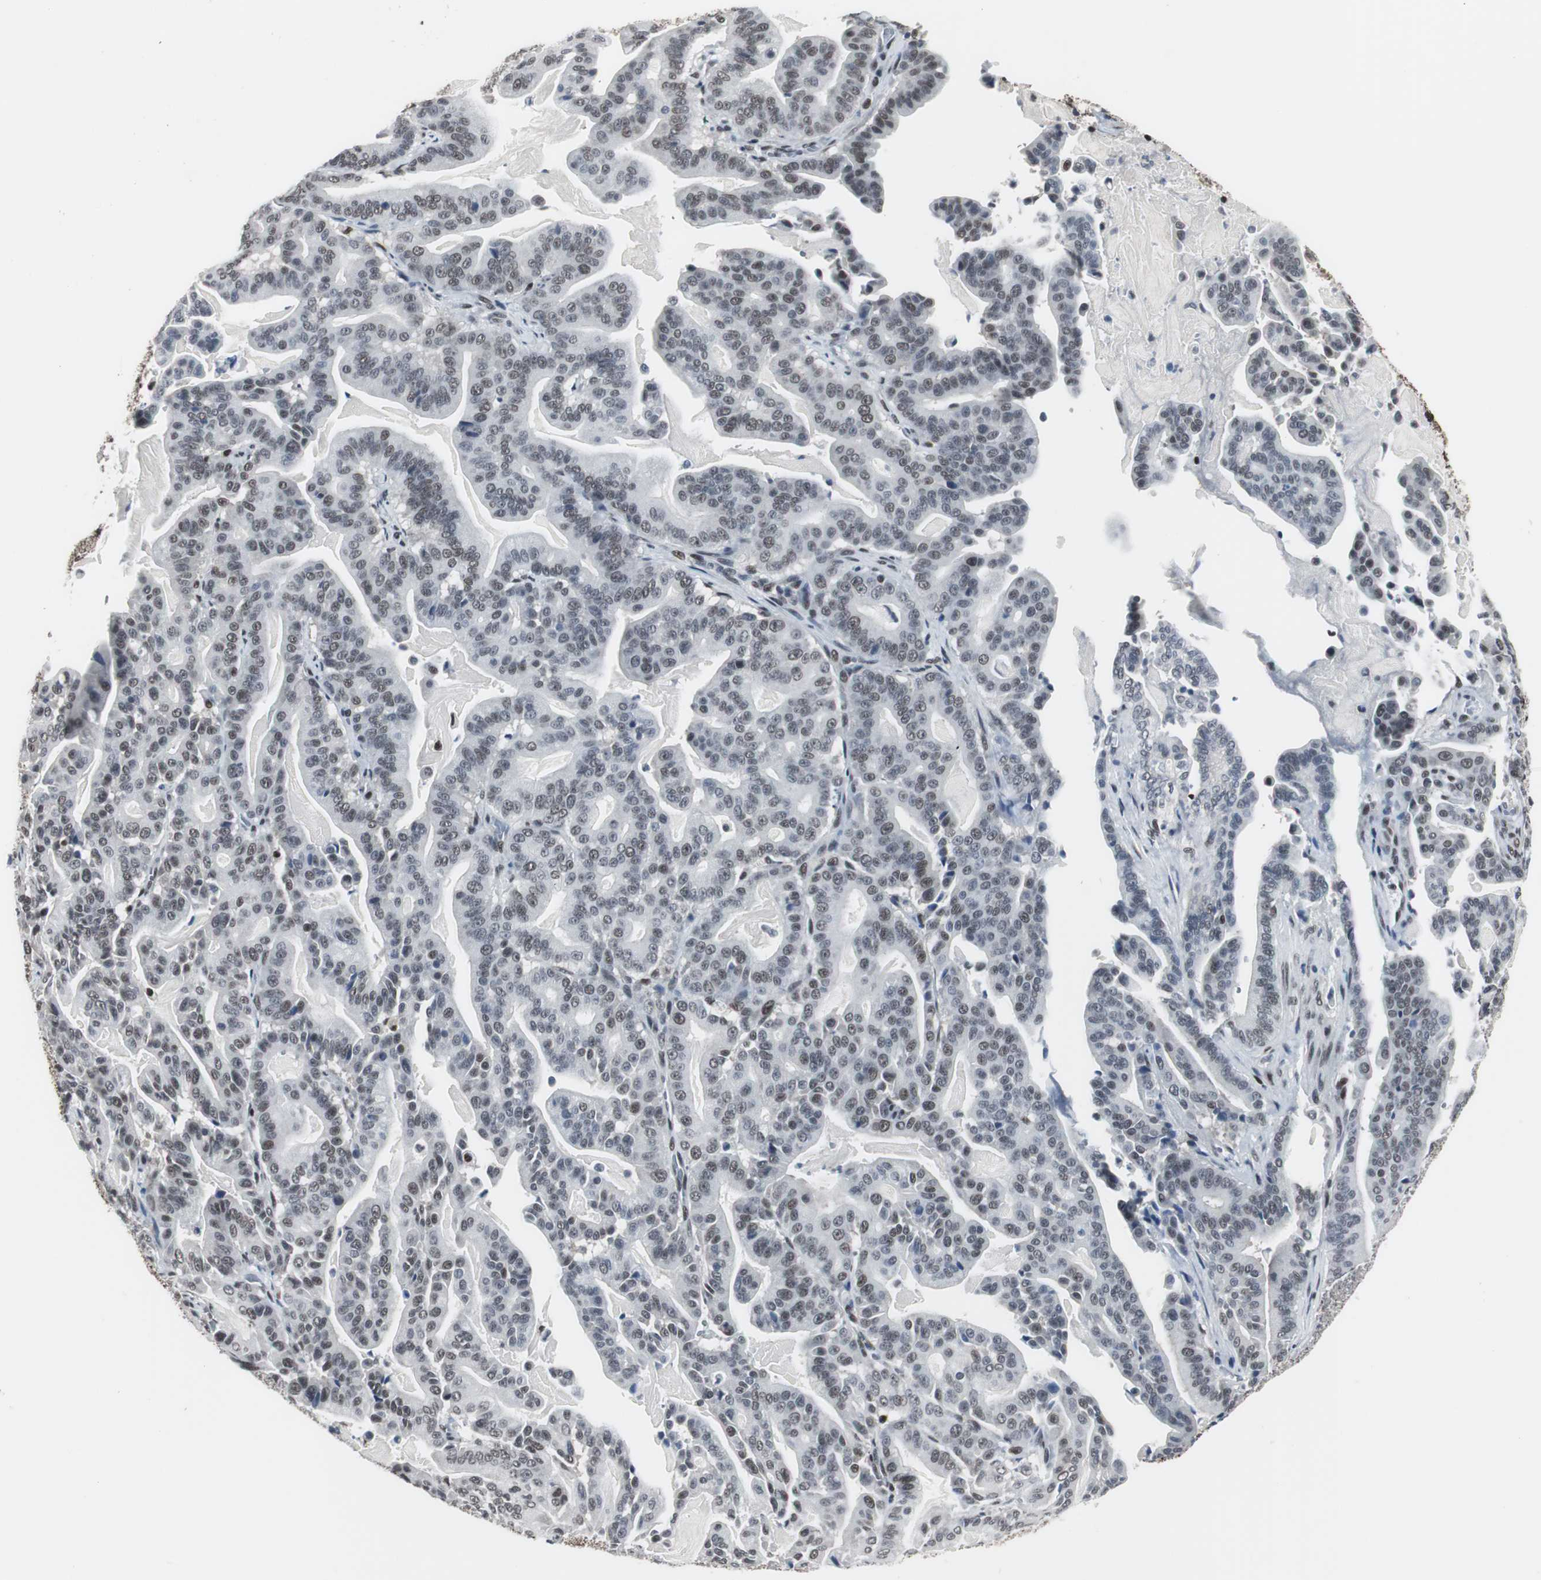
{"staining": {"intensity": "weak", "quantity": ">75%", "location": "nuclear"}, "tissue": "pancreatic cancer", "cell_type": "Tumor cells", "image_type": "cancer", "snomed": [{"axis": "morphology", "description": "Adenocarcinoma, NOS"}, {"axis": "topography", "description": "Pancreas"}], "caption": "Approximately >75% of tumor cells in pancreatic cancer (adenocarcinoma) display weak nuclear protein positivity as visualized by brown immunohistochemical staining.", "gene": "RAD9A", "patient": {"sex": "male", "age": 63}}